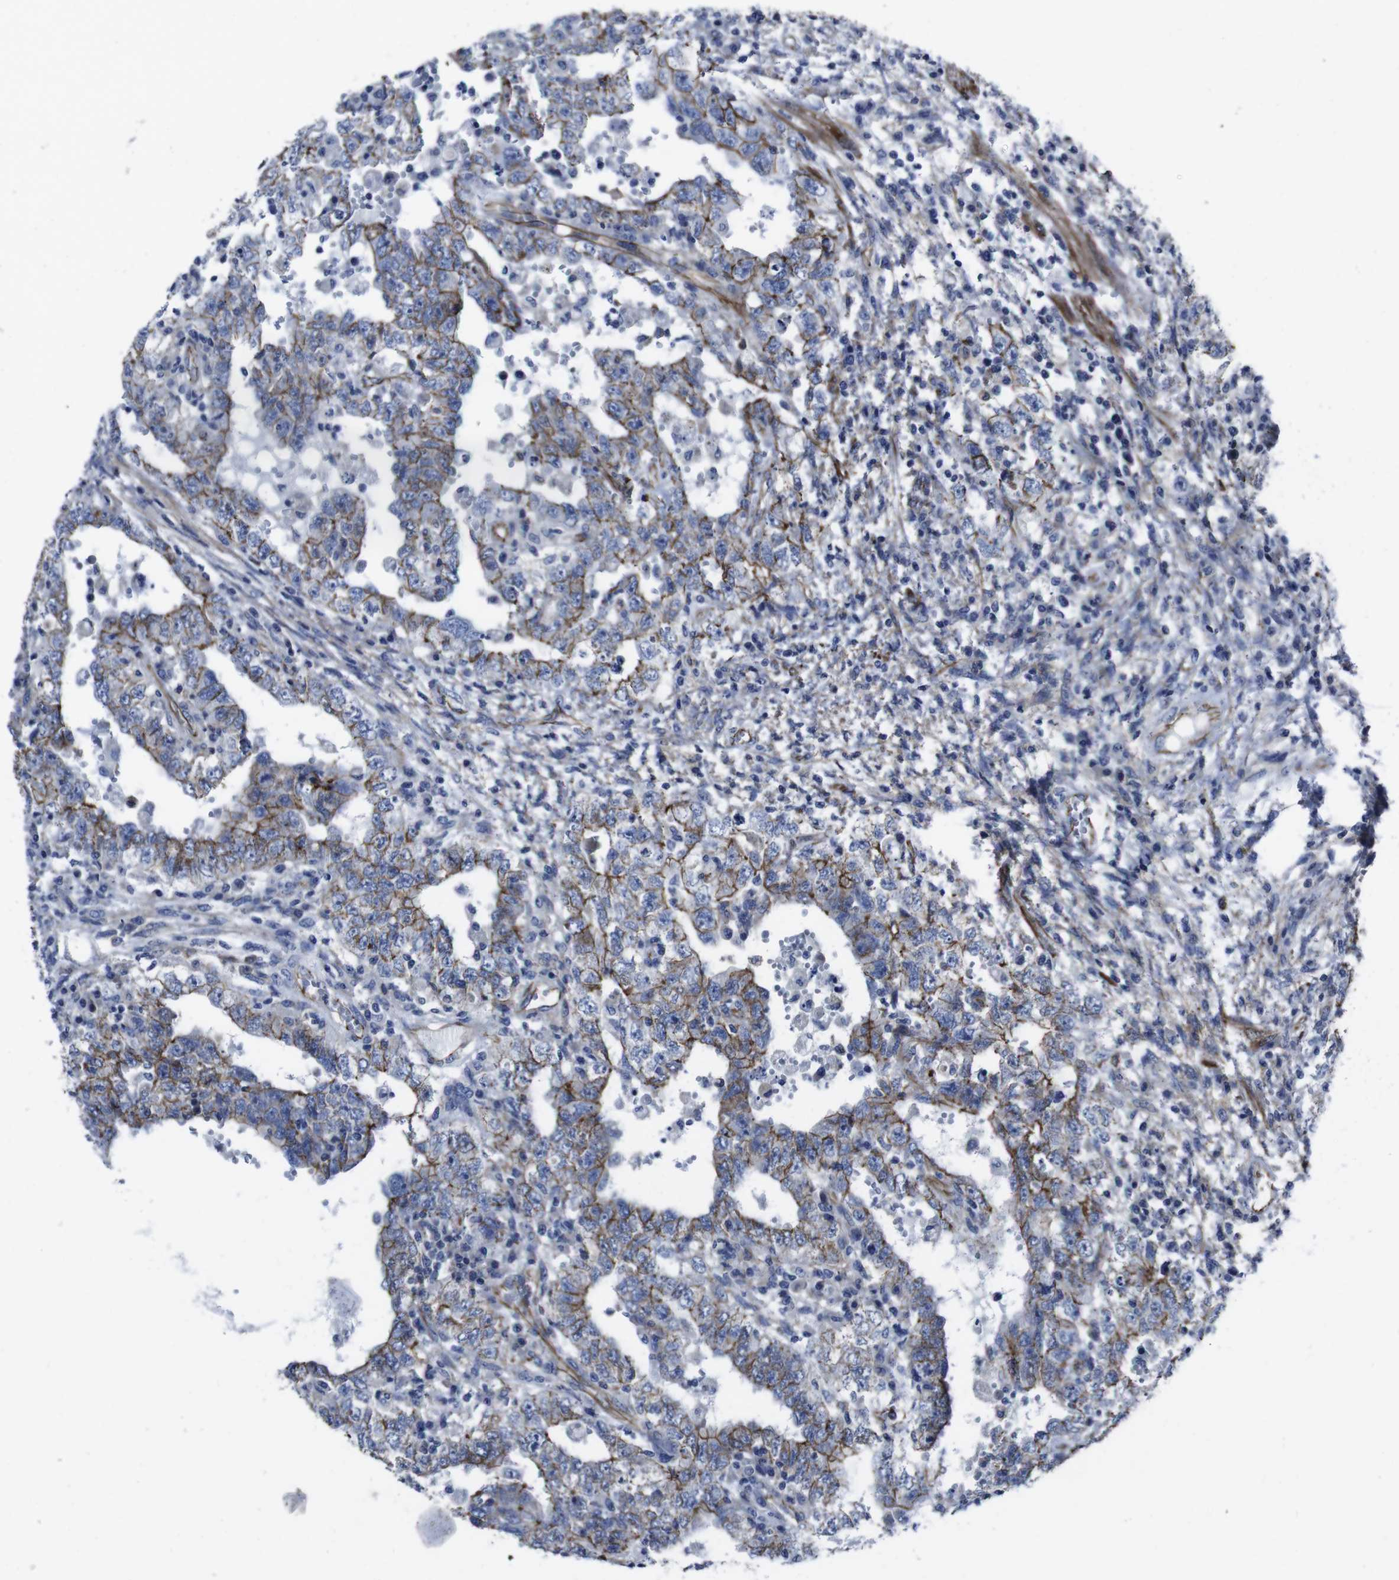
{"staining": {"intensity": "moderate", "quantity": "25%-75%", "location": "cytoplasmic/membranous"}, "tissue": "testis cancer", "cell_type": "Tumor cells", "image_type": "cancer", "snomed": [{"axis": "morphology", "description": "Carcinoma, Embryonal, NOS"}, {"axis": "topography", "description": "Testis"}], "caption": "The photomicrograph shows staining of testis embryonal carcinoma, revealing moderate cytoplasmic/membranous protein expression (brown color) within tumor cells.", "gene": "NUMB", "patient": {"sex": "male", "age": 26}}